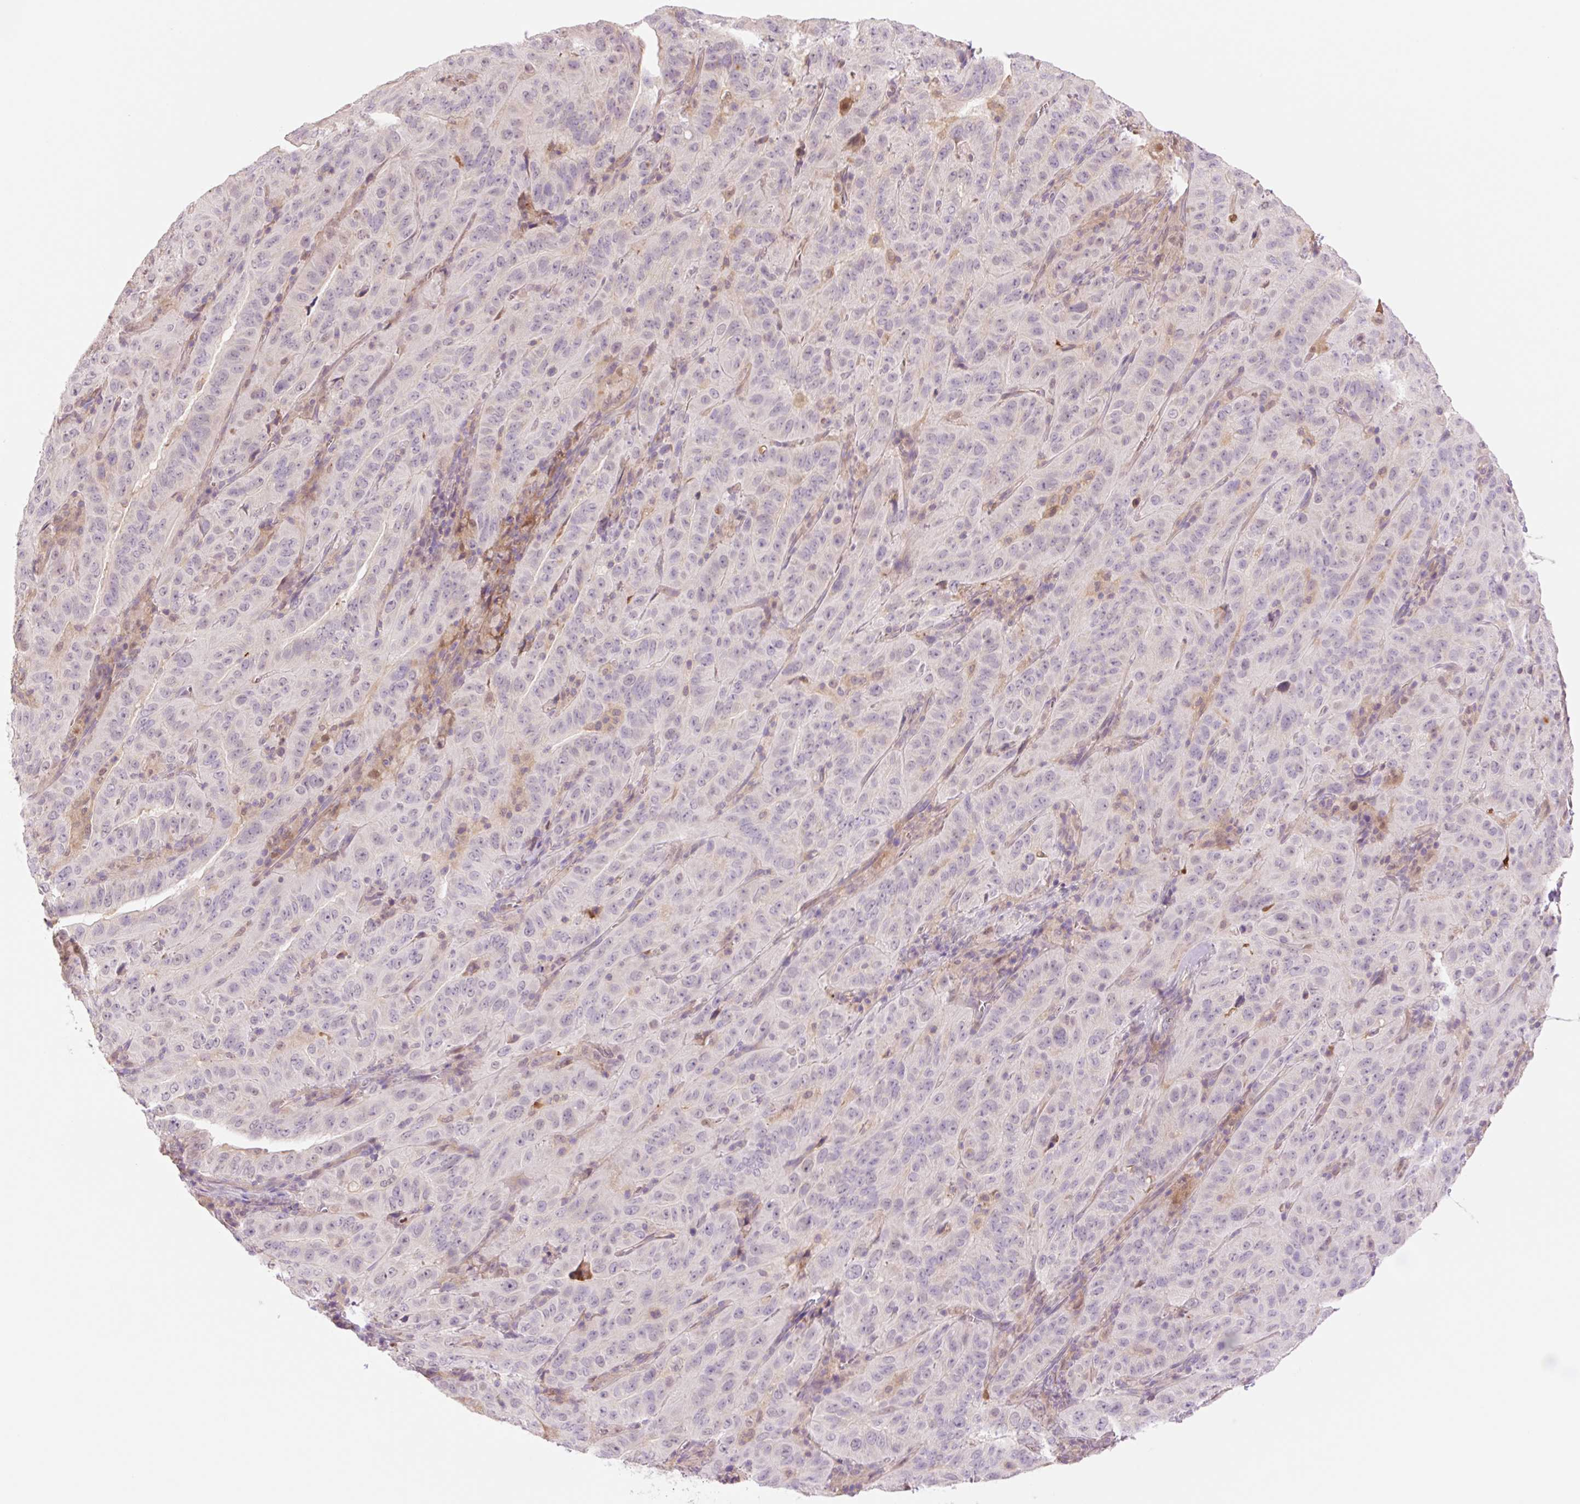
{"staining": {"intensity": "negative", "quantity": "none", "location": "none"}, "tissue": "pancreatic cancer", "cell_type": "Tumor cells", "image_type": "cancer", "snomed": [{"axis": "morphology", "description": "Adenocarcinoma, NOS"}, {"axis": "topography", "description": "Pancreas"}], "caption": "The immunohistochemistry (IHC) photomicrograph has no significant expression in tumor cells of pancreatic adenocarcinoma tissue.", "gene": "HEBP1", "patient": {"sex": "male", "age": 63}}